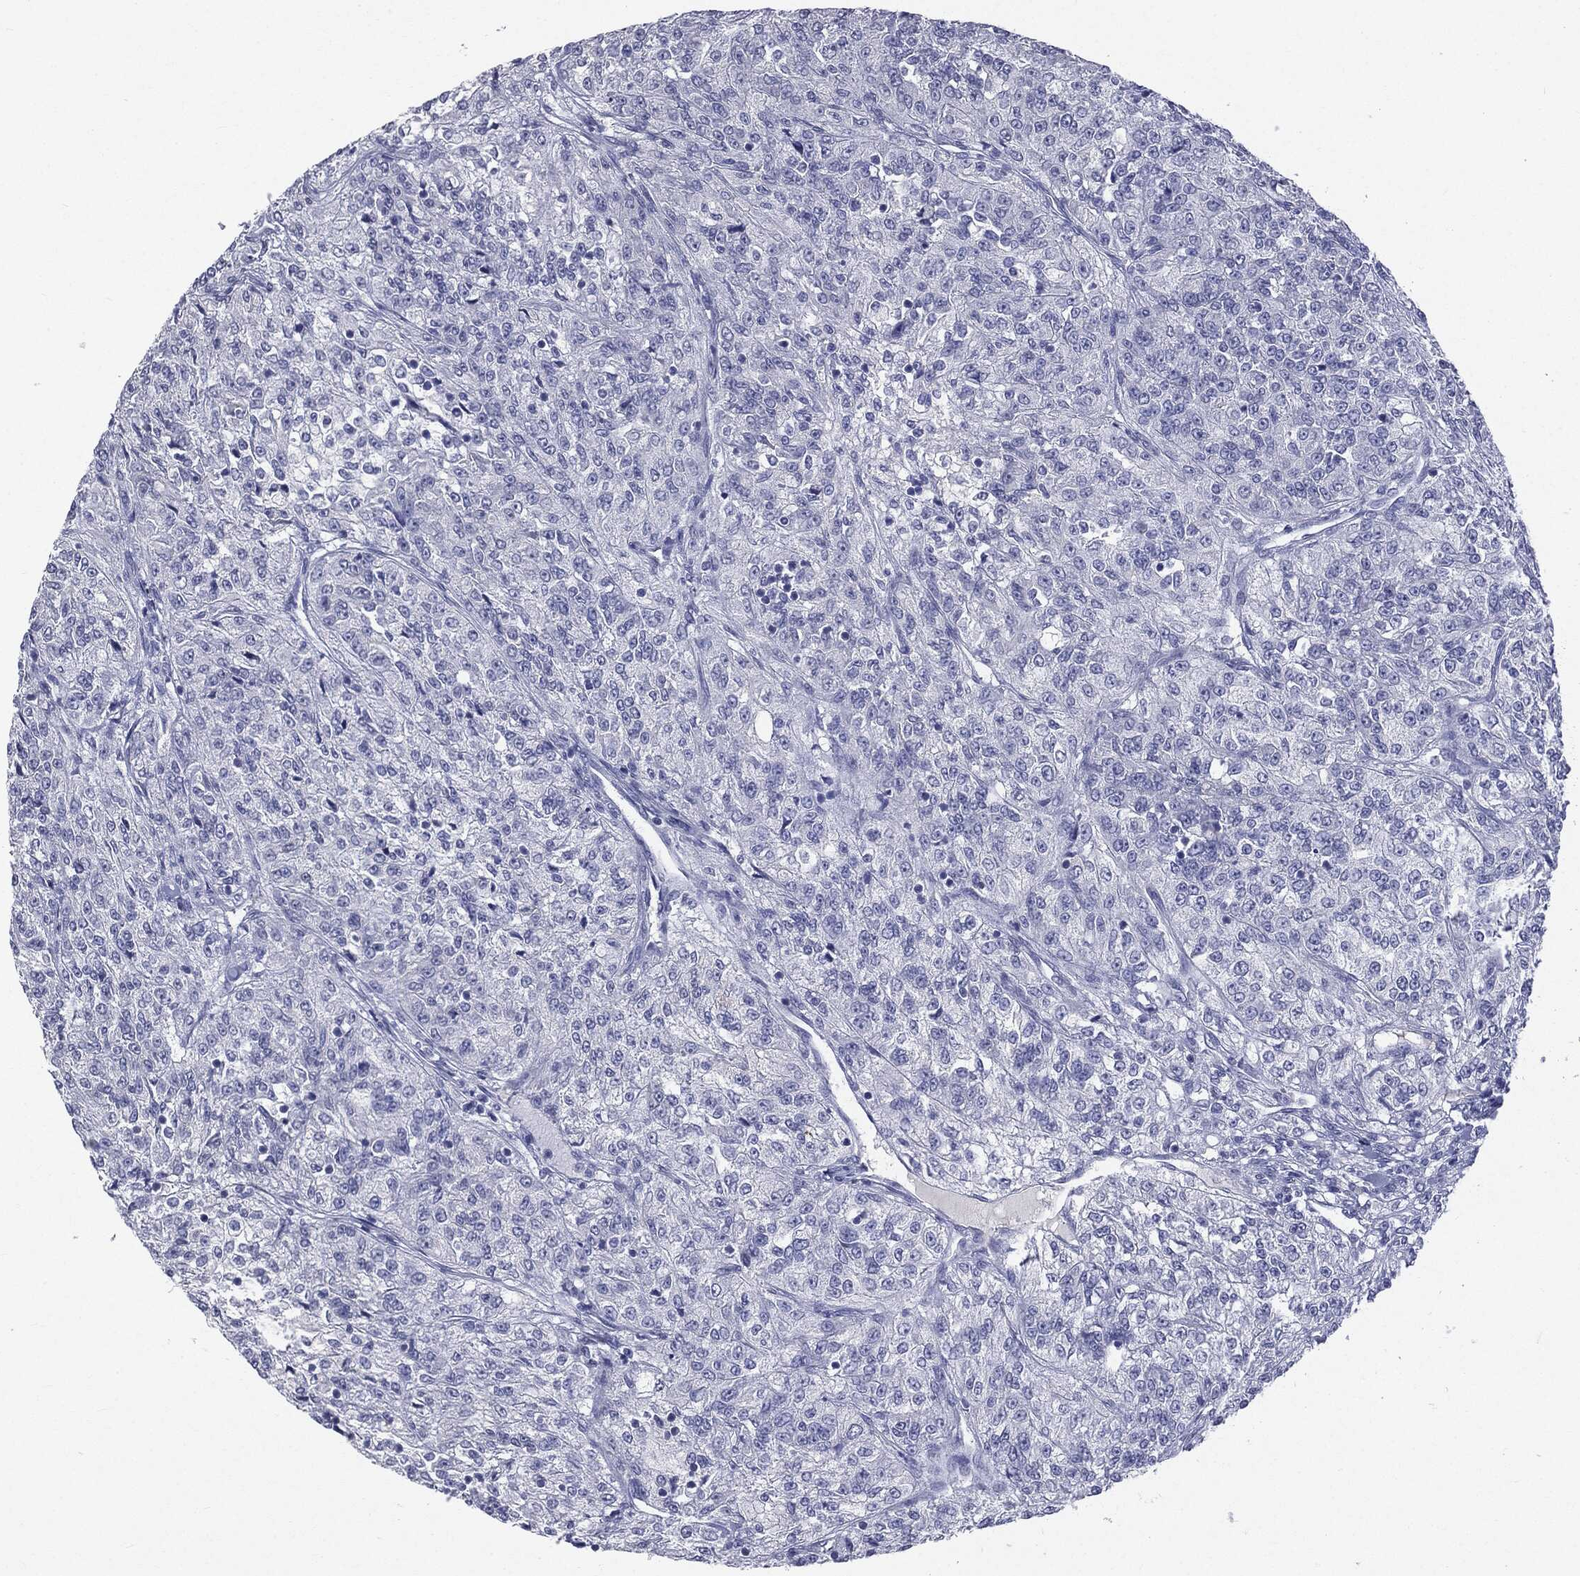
{"staining": {"intensity": "negative", "quantity": "none", "location": "none"}, "tissue": "renal cancer", "cell_type": "Tumor cells", "image_type": "cancer", "snomed": [{"axis": "morphology", "description": "Adenocarcinoma, NOS"}, {"axis": "topography", "description": "Kidney"}], "caption": "IHC micrograph of neoplastic tissue: renal adenocarcinoma stained with DAB reveals no significant protein expression in tumor cells.", "gene": "TSHB", "patient": {"sex": "female", "age": 63}}